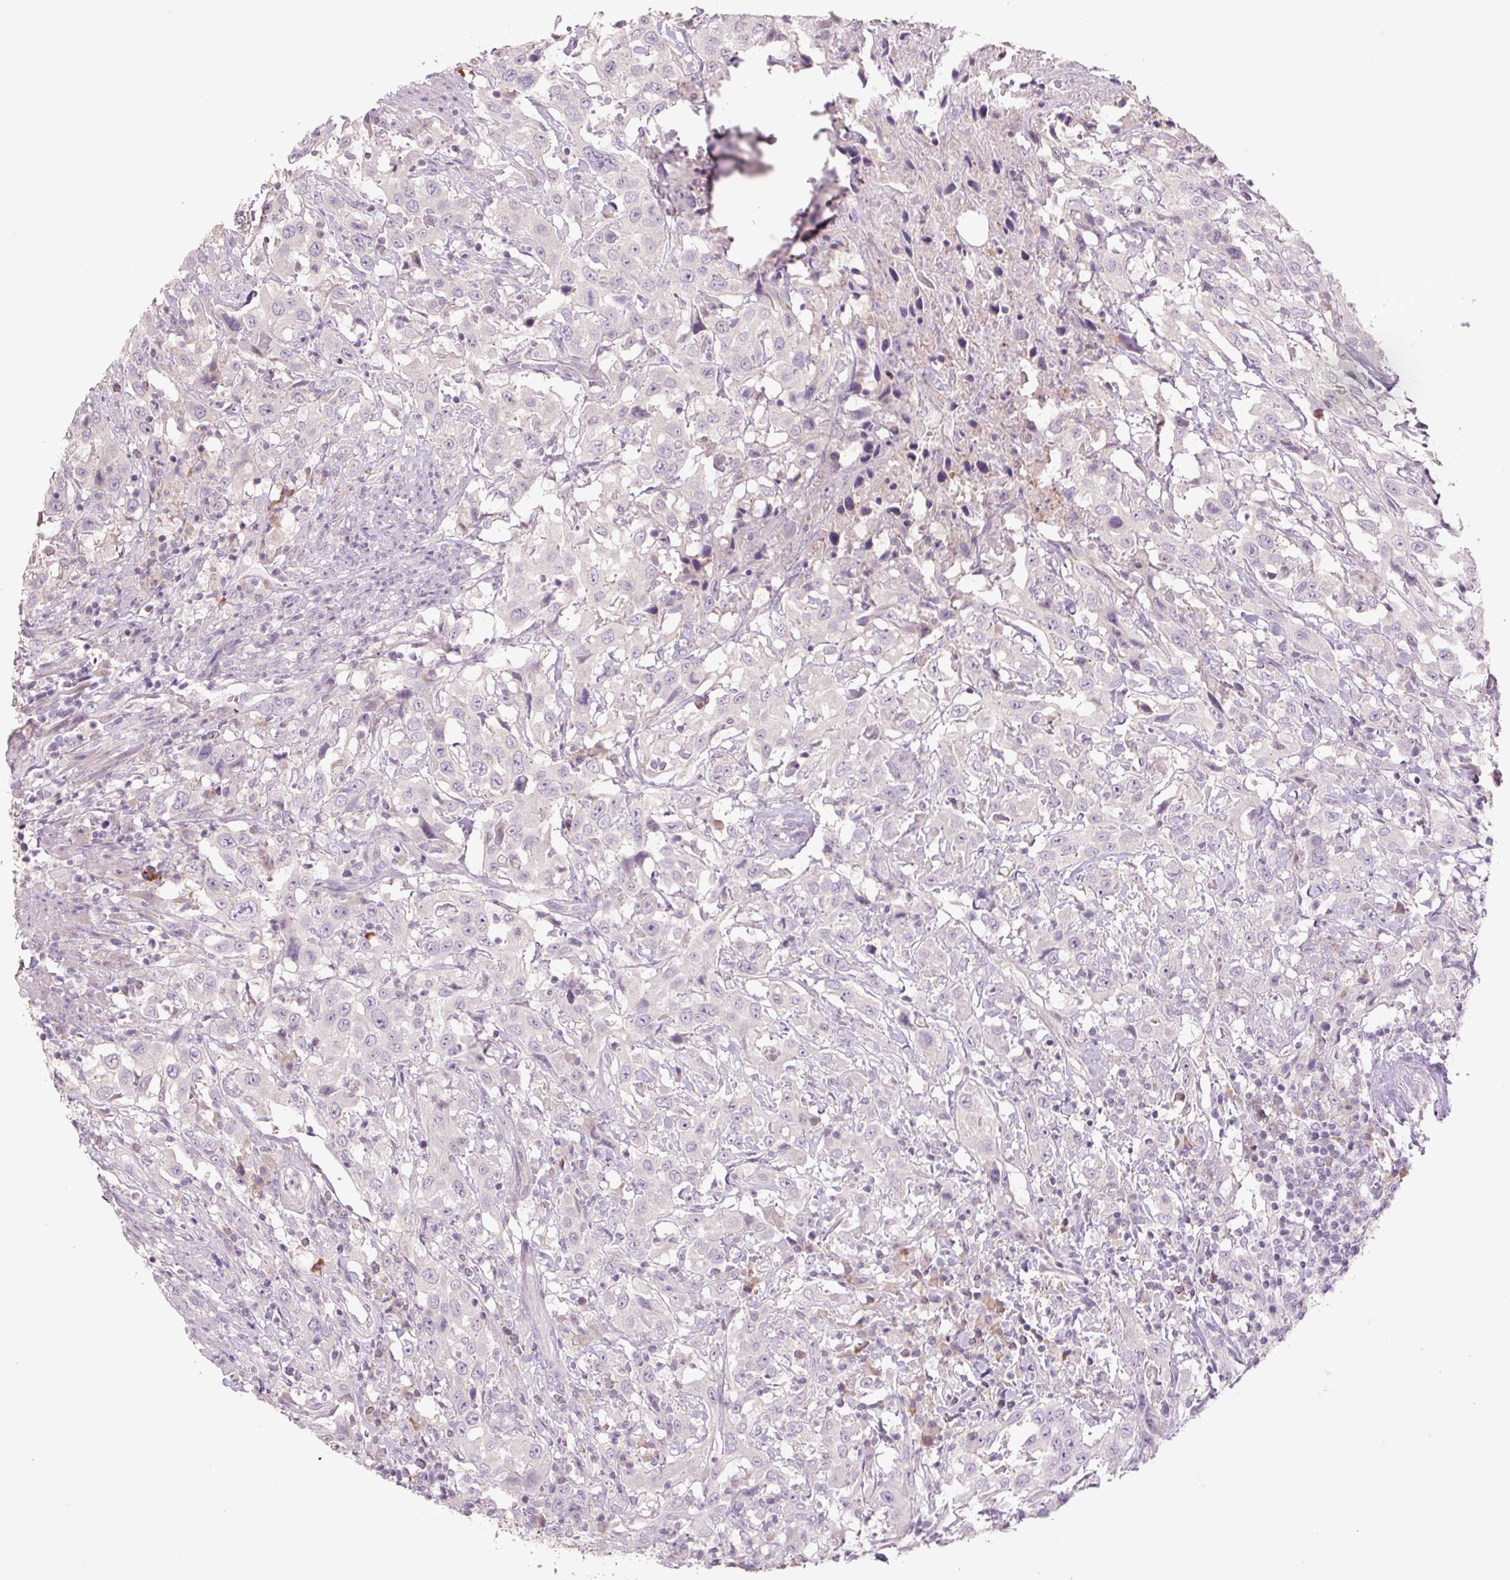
{"staining": {"intensity": "negative", "quantity": "none", "location": "none"}, "tissue": "urothelial cancer", "cell_type": "Tumor cells", "image_type": "cancer", "snomed": [{"axis": "morphology", "description": "Urothelial carcinoma, High grade"}, {"axis": "topography", "description": "Urinary bladder"}], "caption": "Tumor cells are negative for brown protein staining in urothelial cancer. The staining is performed using DAB (3,3'-diaminobenzidine) brown chromogen with nuclei counter-stained in using hematoxylin.", "gene": "TMEM100", "patient": {"sex": "male", "age": 61}}